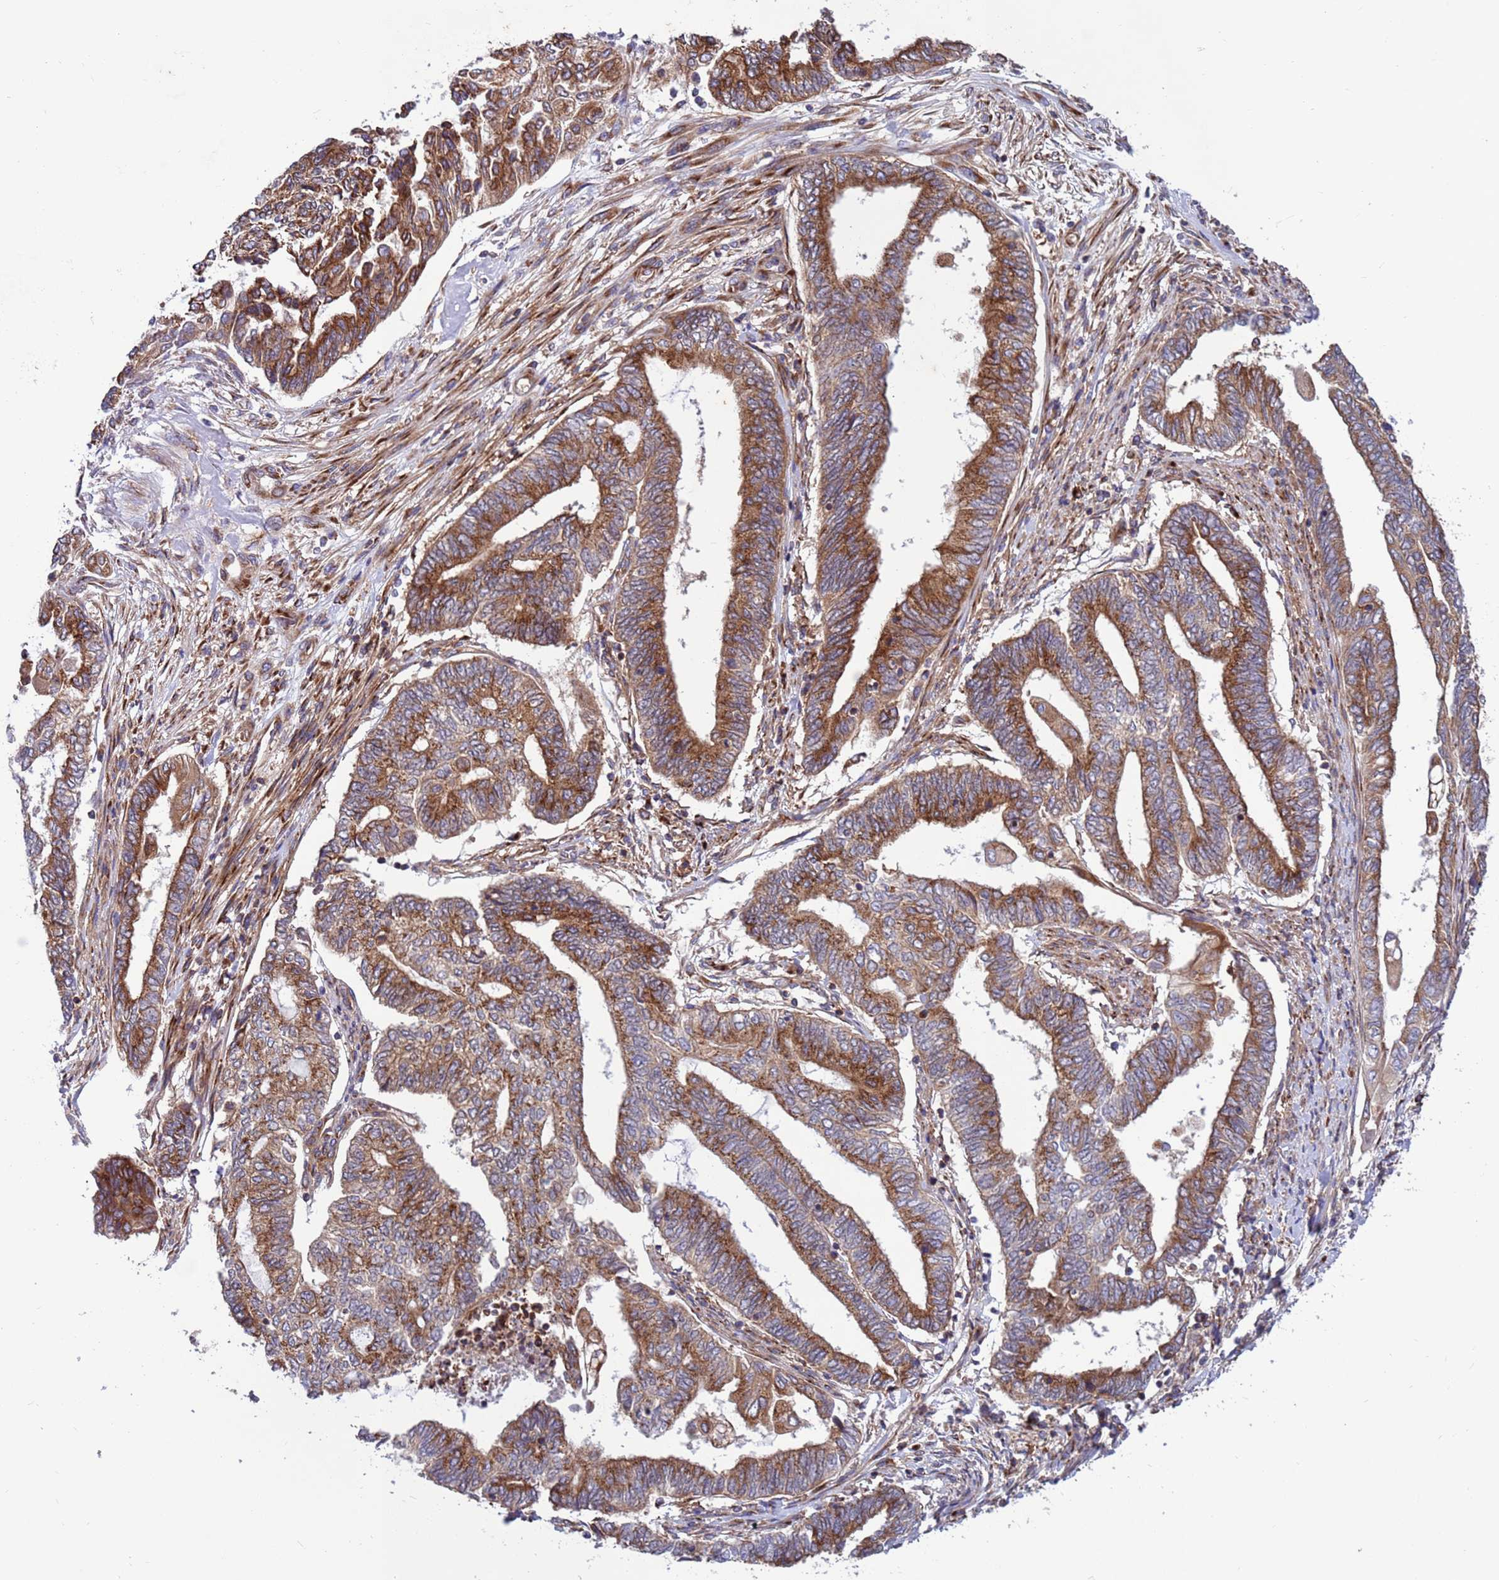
{"staining": {"intensity": "moderate", "quantity": ">75%", "location": "cytoplasmic/membranous"}, "tissue": "endometrial cancer", "cell_type": "Tumor cells", "image_type": "cancer", "snomed": [{"axis": "morphology", "description": "Adenocarcinoma, NOS"}, {"axis": "topography", "description": "Uterus"}, {"axis": "topography", "description": "Endometrium"}], "caption": "IHC (DAB (3,3'-diaminobenzidine)) staining of endometrial adenocarcinoma exhibits moderate cytoplasmic/membranous protein staining in approximately >75% of tumor cells. The protein is shown in brown color, while the nuclei are stained blue.", "gene": "ZC3HAV1", "patient": {"sex": "female", "age": 70}}